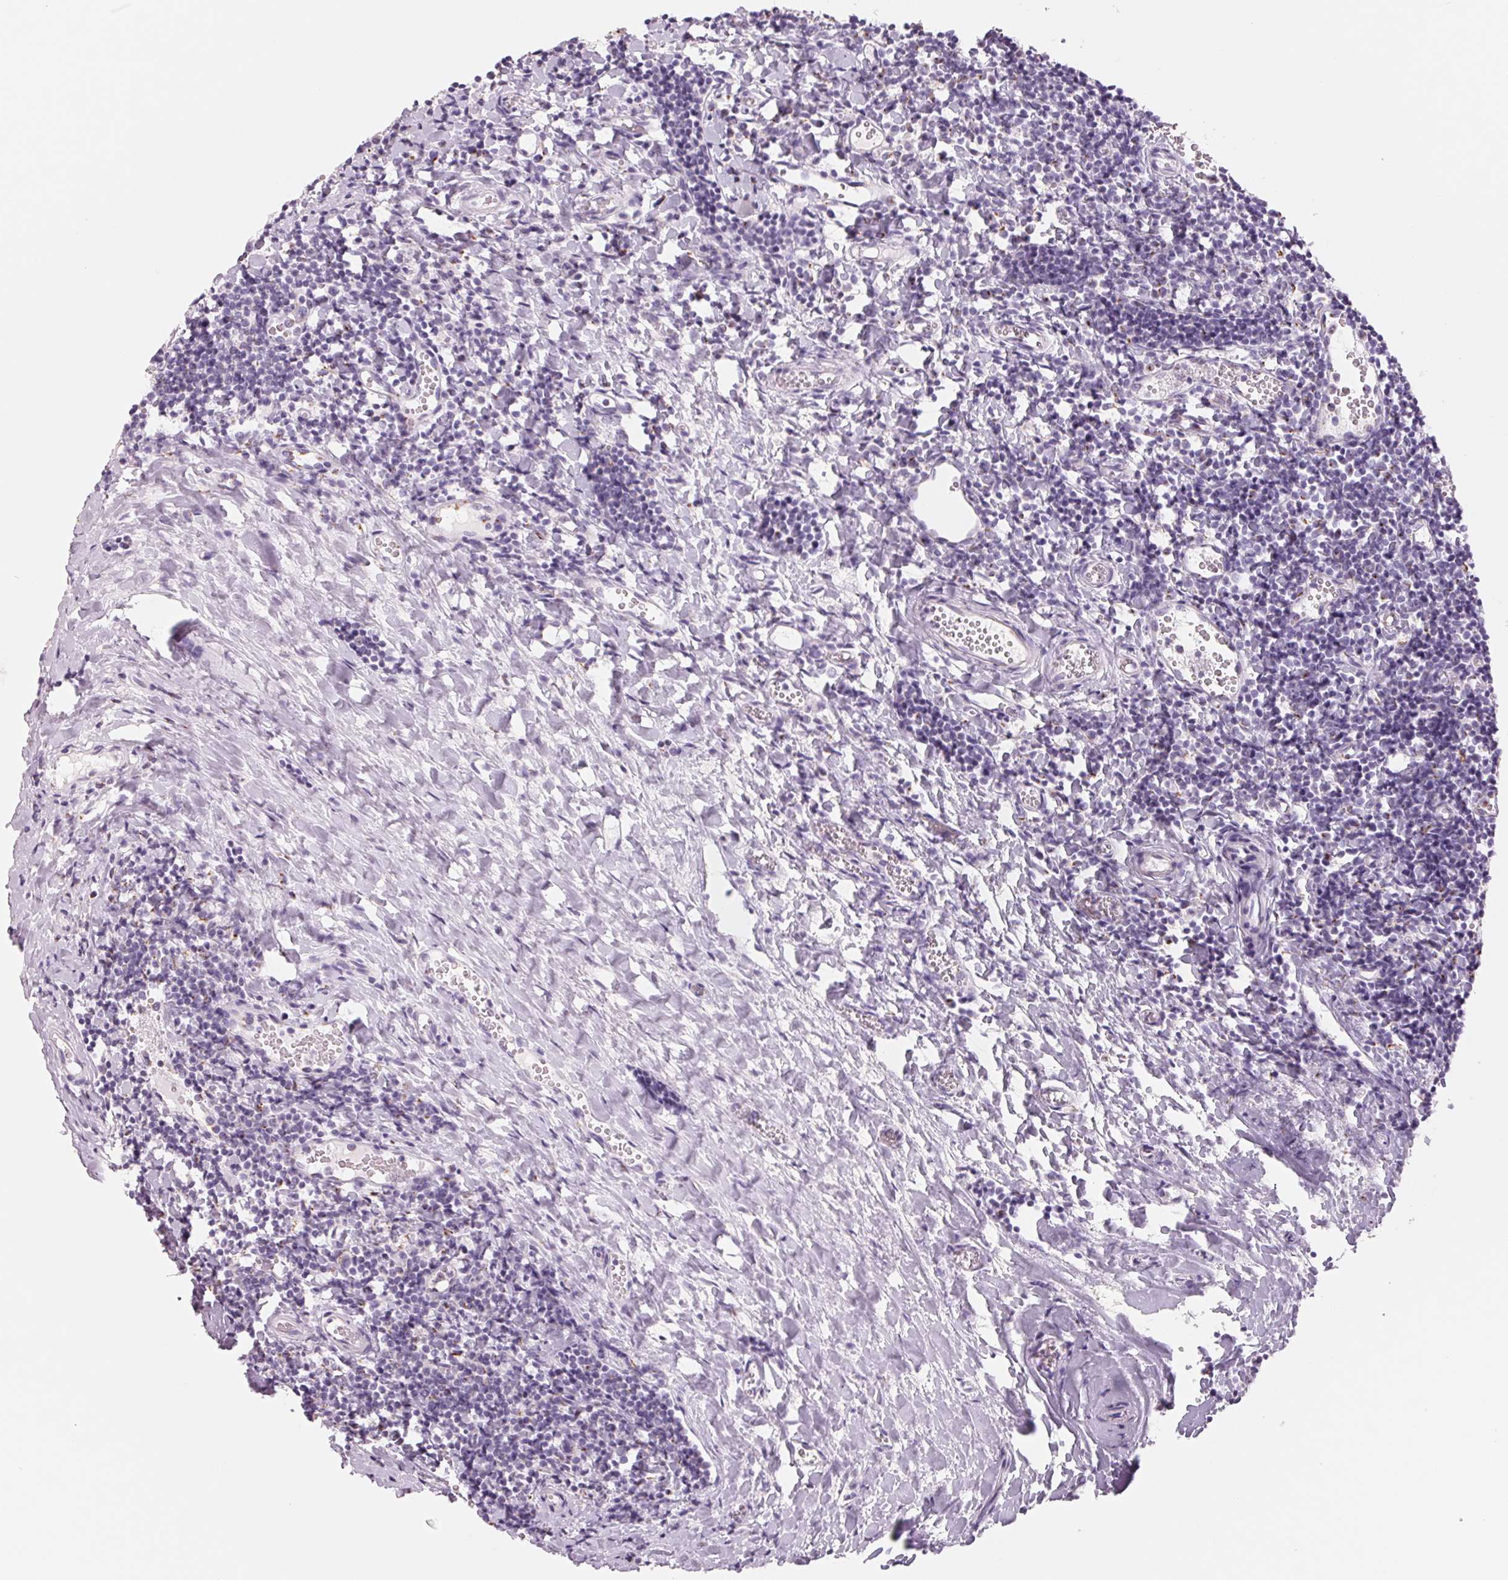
{"staining": {"intensity": "weak", "quantity": "<25%", "location": "cytoplasmic/membranous"}, "tissue": "tonsil", "cell_type": "Germinal center cells", "image_type": "normal", "snomed": [{"axis": "morphology", "description": "Normal tissue, NOS"}, {"axis": "topography", "description": "Tonsil"}], "caption": "An image of human tonsil is negative for staining in germinal center cells.", "gene": "GALNT7", "patient": {"sex": "female", "age": 10}}